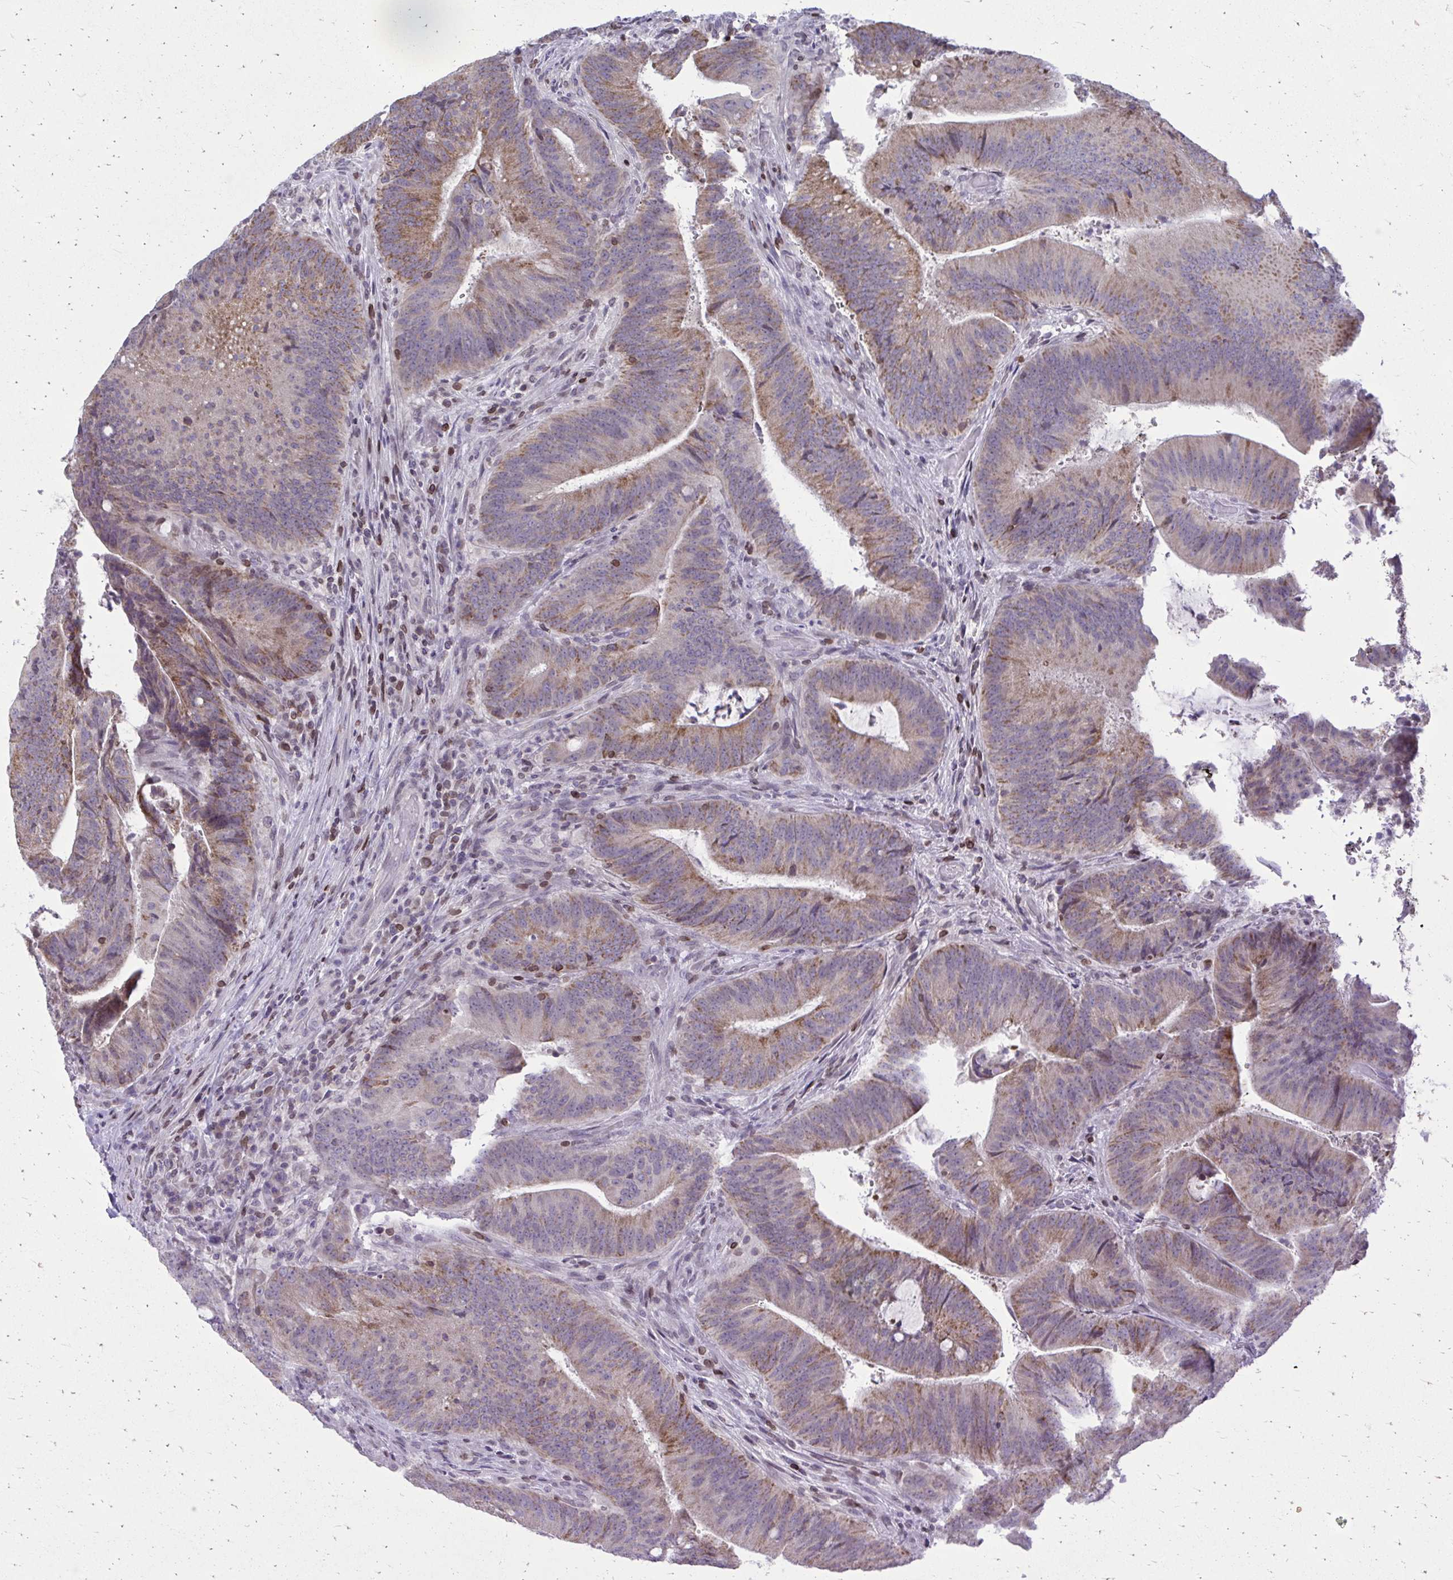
{"staining": {"intensity": "moderate", "quantity": "25%-75%", "location": "cytoplasmic/membranous"}, "tissue": "colorectal cancer", "cell_type": "Tumor cells", "image_type": "cancer", "snomed": [{"axis": "morphology", "description": "Adenocarcinoma, NOS"}, {"axis": "topography", "description": "Colon"}], "caption": "The micrograph demonstrates a brown stain indicating the presence of a protein in the cytoplasmic/membranous of tumor cells in colorectal cancer.", "gene": "RPS6KA2", "patient": {"sex": "female", "age": 43}}